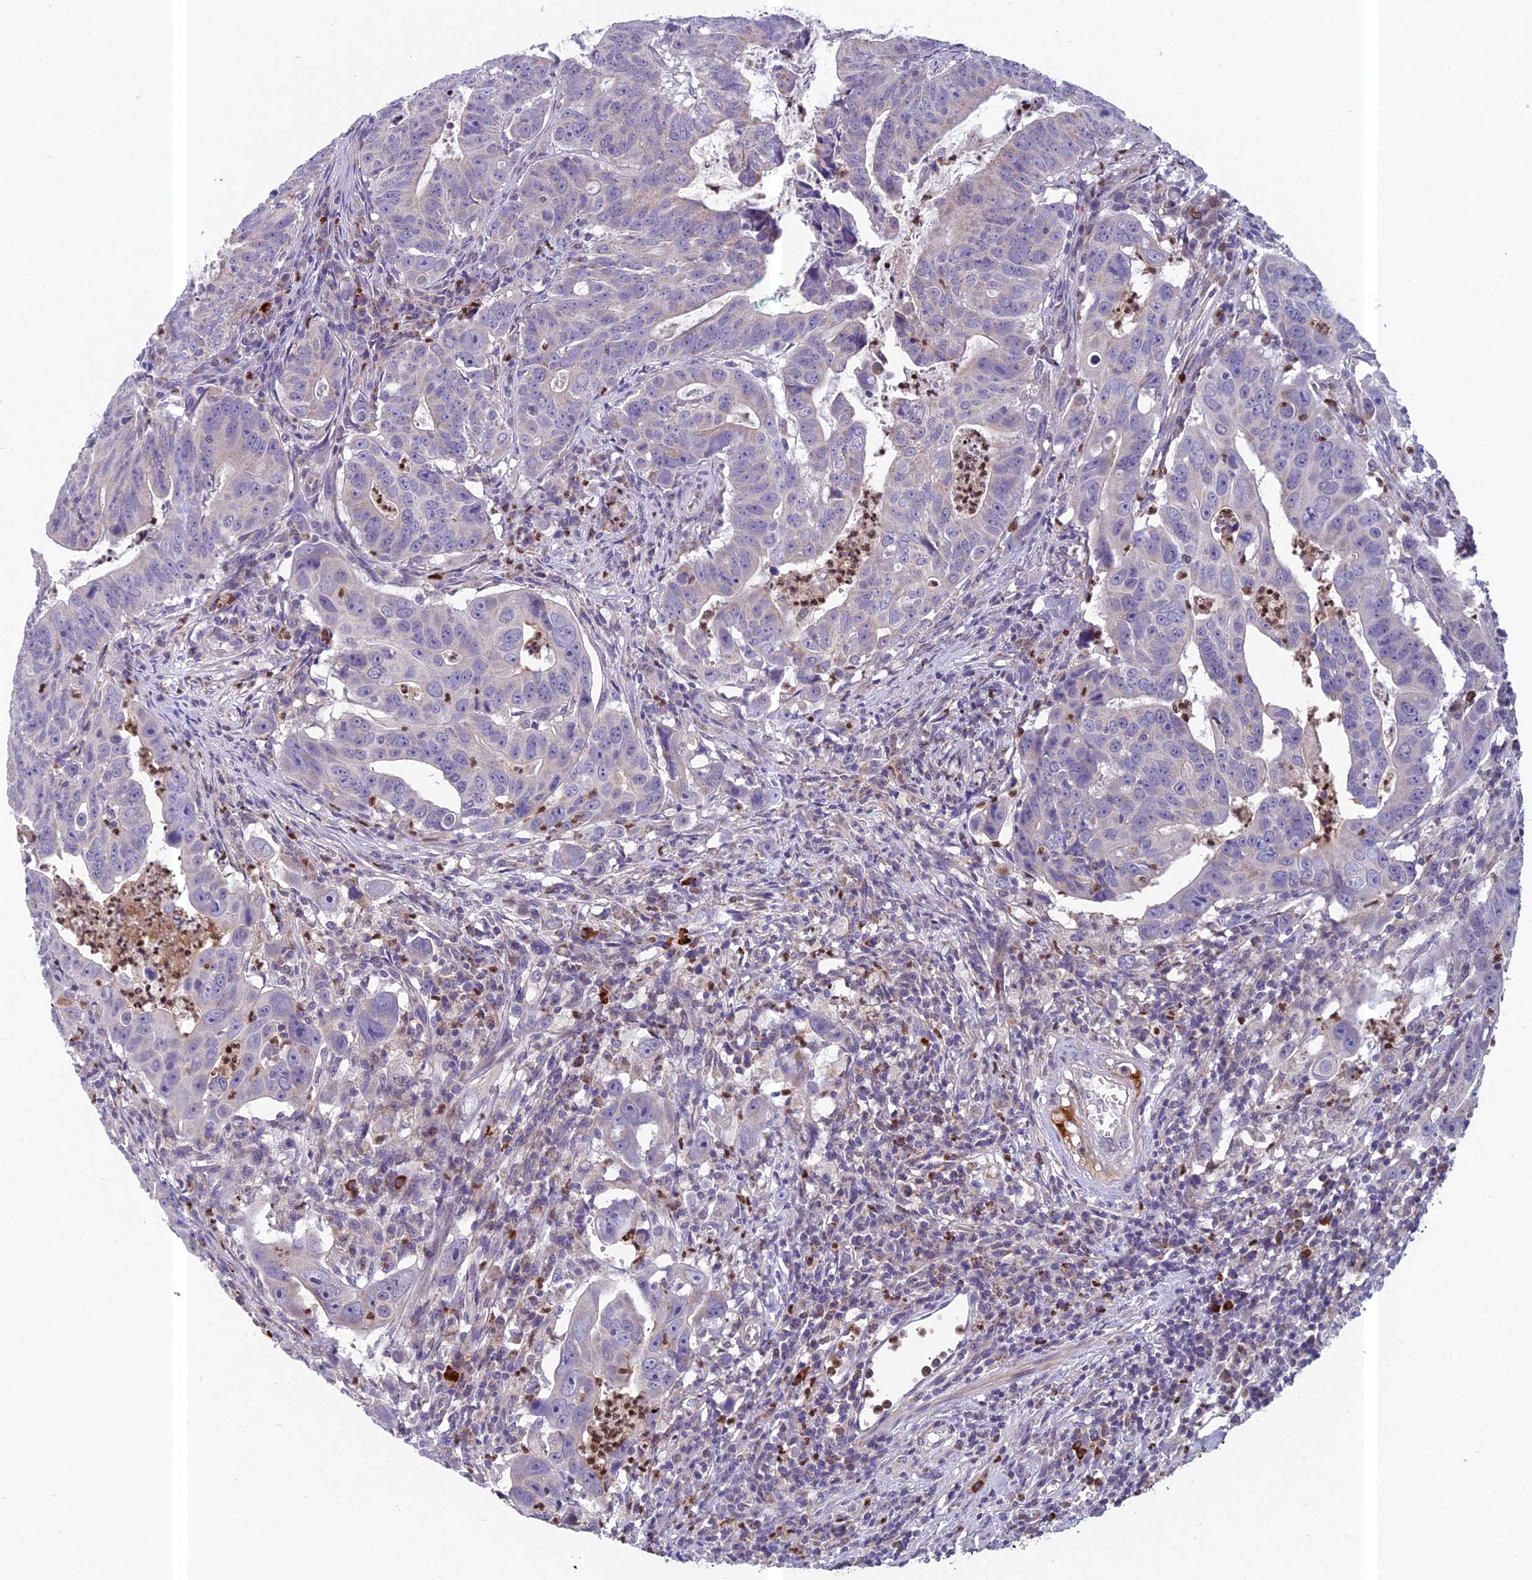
{"staining": {"intensity": "negative", "quantity": "none", "location": "none"}, "tissue": "colorectal cancer", "cell_type": "Tumor cells", "image_type": "cancer", "snomed": [{"axis": "morphology", "description": "Adenocarcinoma, NOS"}, {"axis": "topography", "description": "Rectum"}], "caption": "Human colorectal cancer stained for a protein using immunohistochemistry (IHC) displays no expression in tumor cells.", "gene": "ENSG00000188897", "patient": {"sex": "male", "age": 69}}